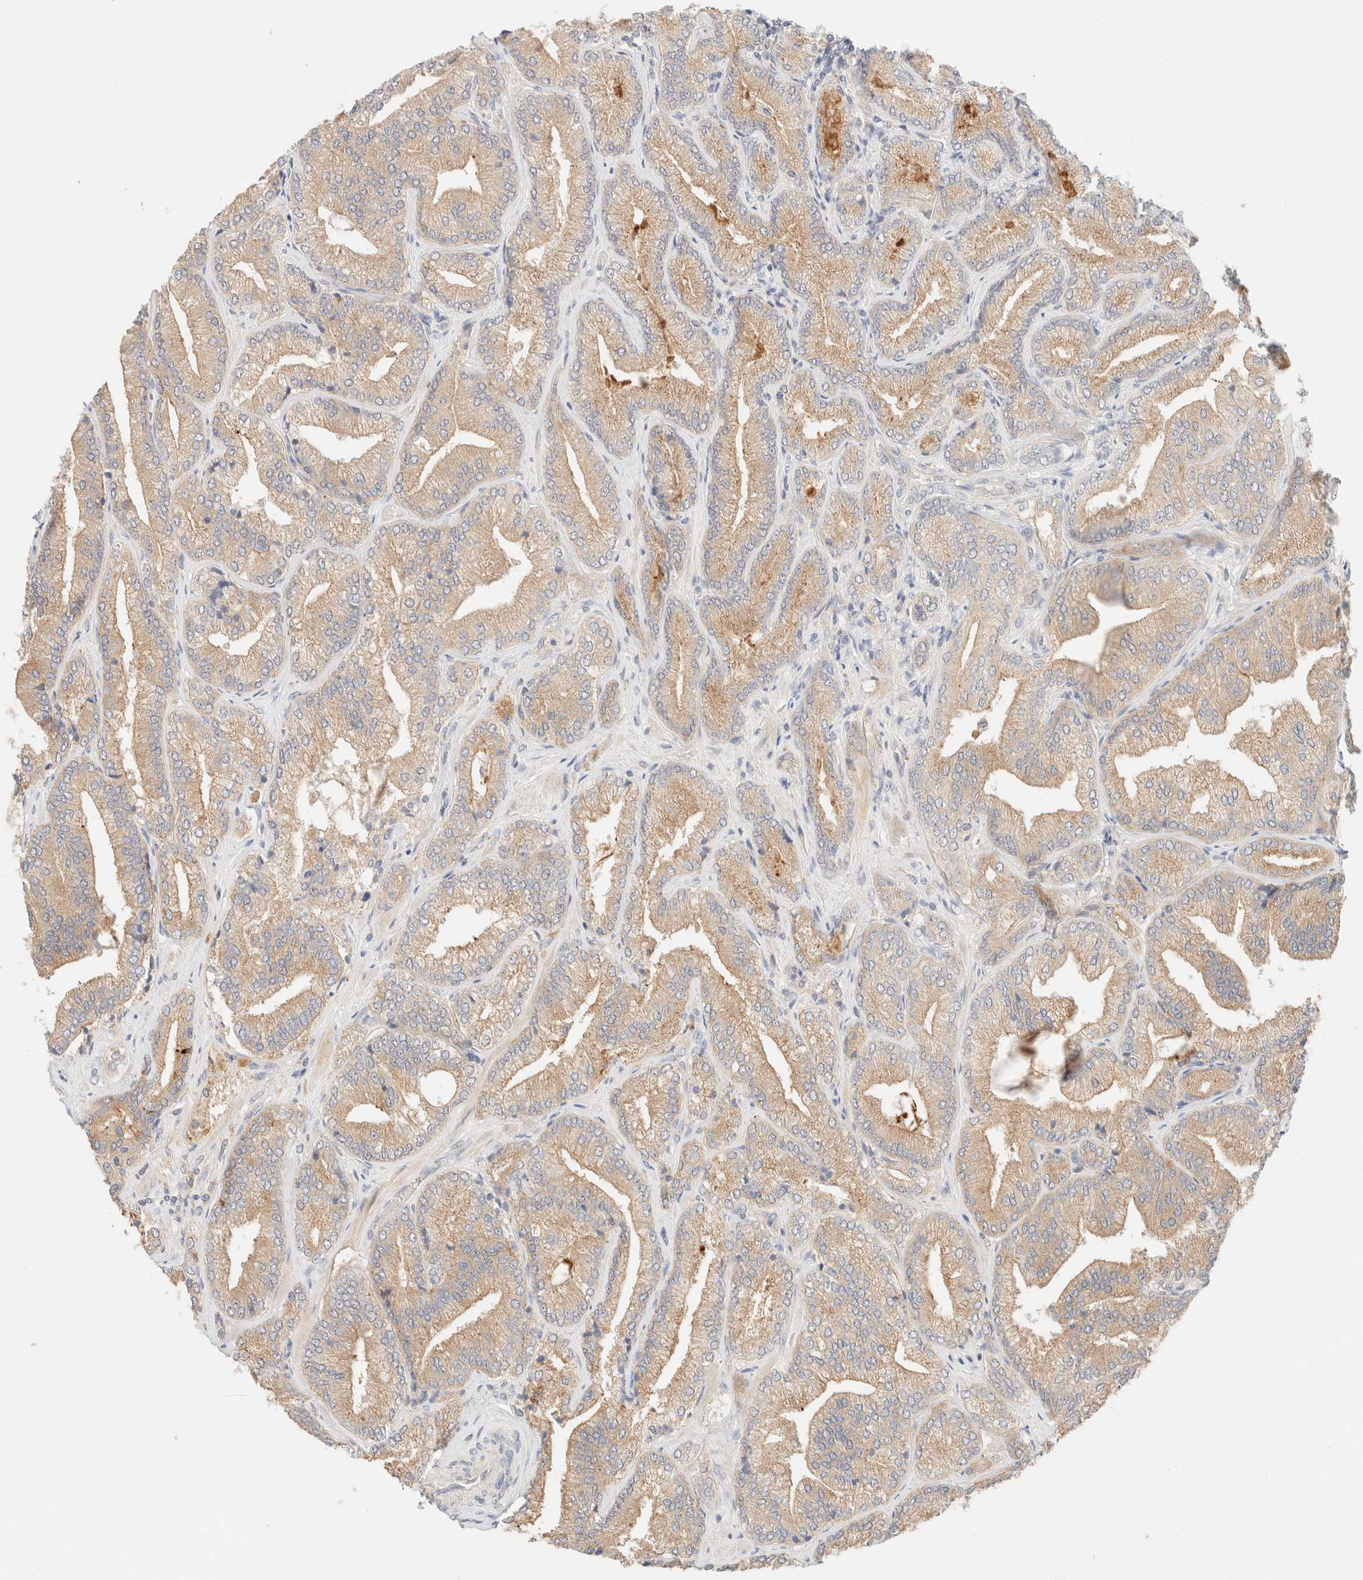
{"staining": {"intensity": "moderate", "quantity": ">75%", "location": "cytoplasmic/membranous"}, "tissue": "prostate cancer", "cell_type": "Tumor cells", "image_type": "cancer", "snomed": [{"axis": "morphology", "description": "Adenocarcinoma, Low grade"}, {"axis": "topography", "description": "Prostate"}], "caption": "IHC (DAB) staining of low-grade adenocarcinoma (prostate) reveals moderate cytoplasmic/membranous protein expression in about >75% of tumor cells.", "gene": "SGSM2", "patient": {"sex": "male", "age": 62}}